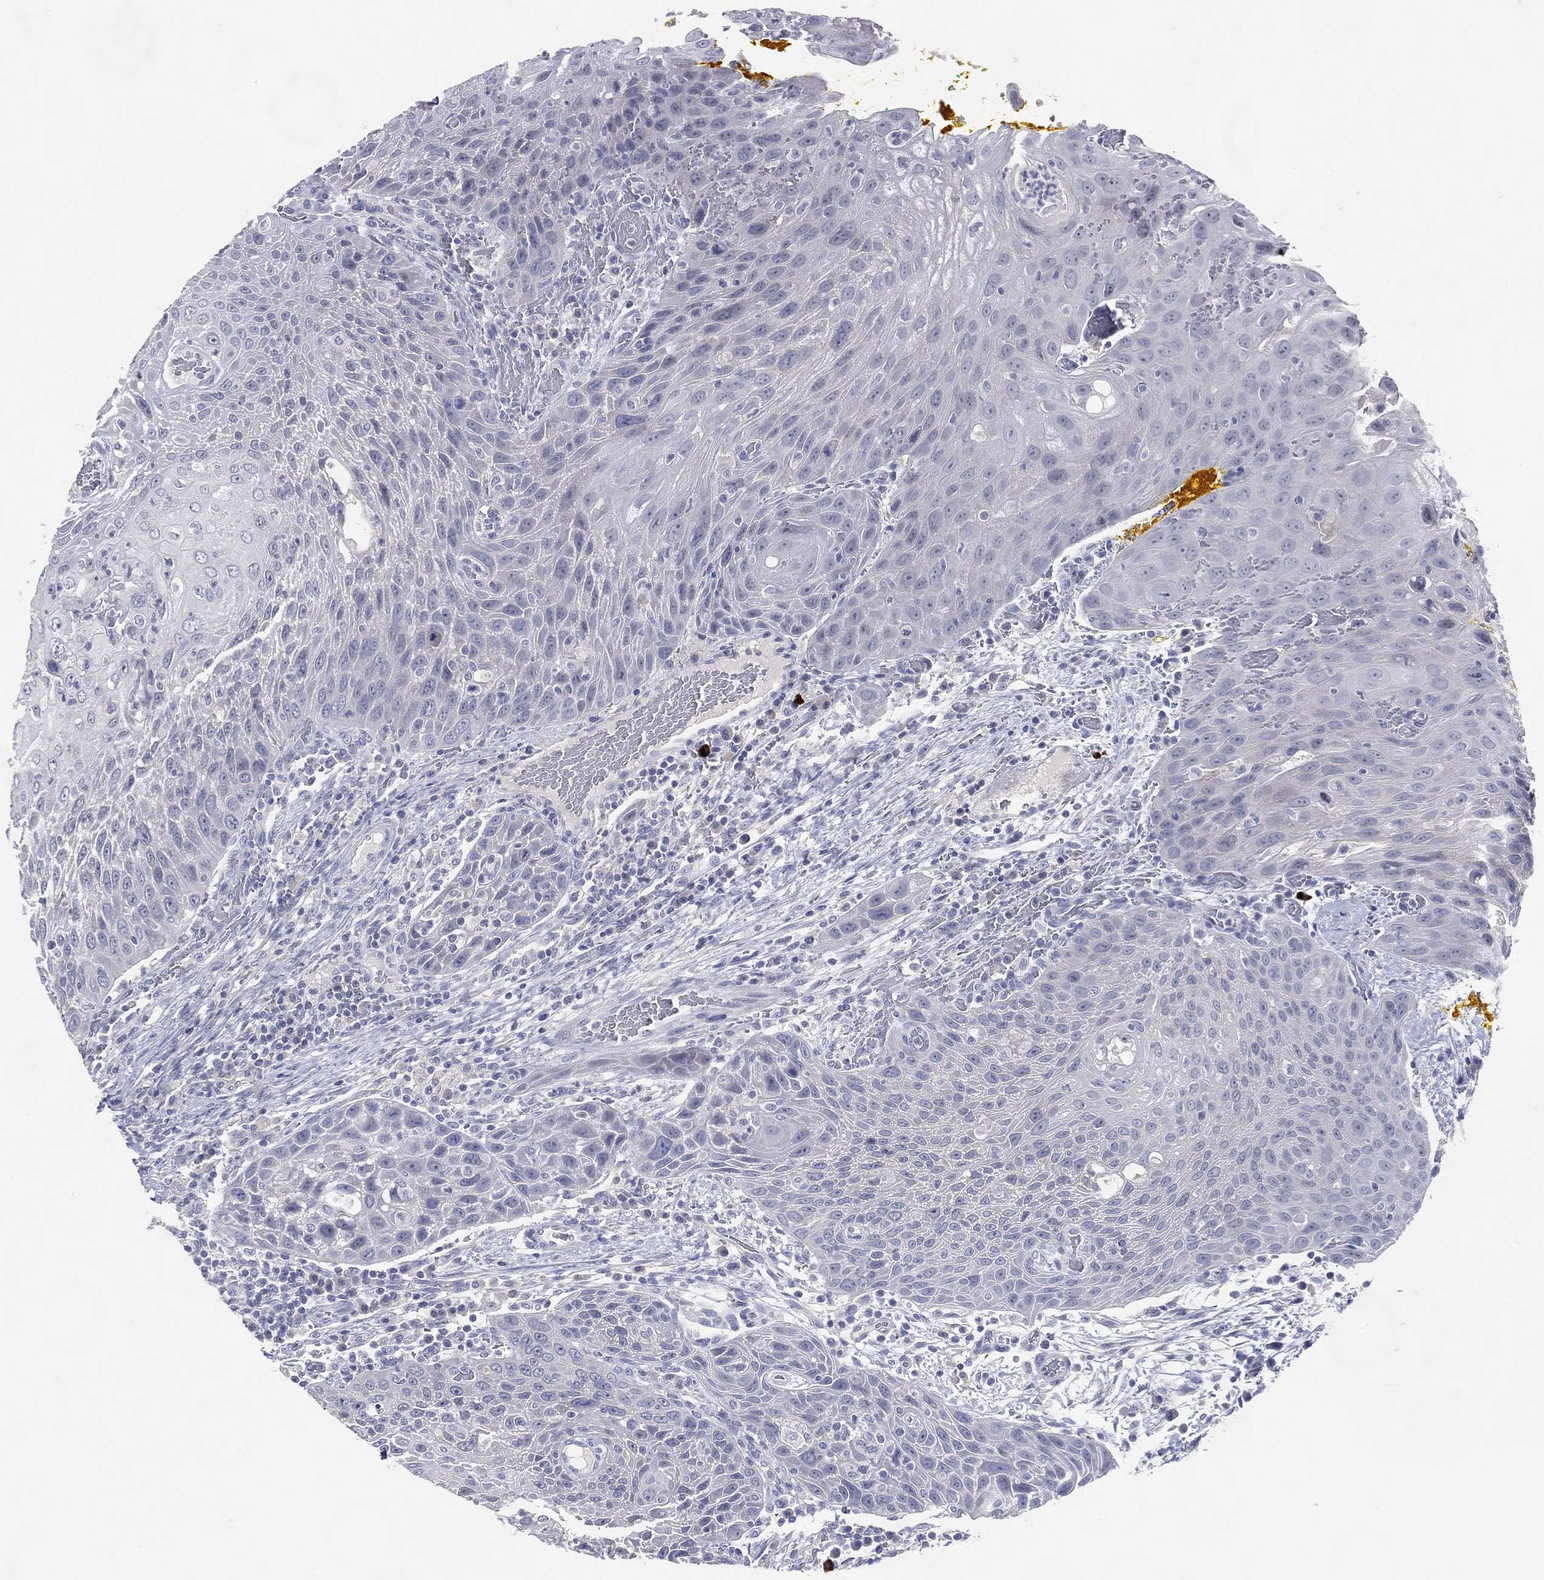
{"staining": {"intensity": "negative", "quantity": "none", "location": "none"}, "tissue": "head and neck cancer", "cell_type": "Tumor cells", "image_type": "cancer", "snomed": [{"axis": "morphology", "description": "Squamous cell carcinoma, NOS"}, {"axis": "topography", "description": "Head-Neck"}], "caption": "Head and neck squamous cell carcinoma stained for a protein using IHC shows no staining tumor cells.", "gene": "DNAH6", "patient": {"sex": "male", "age": 69}}